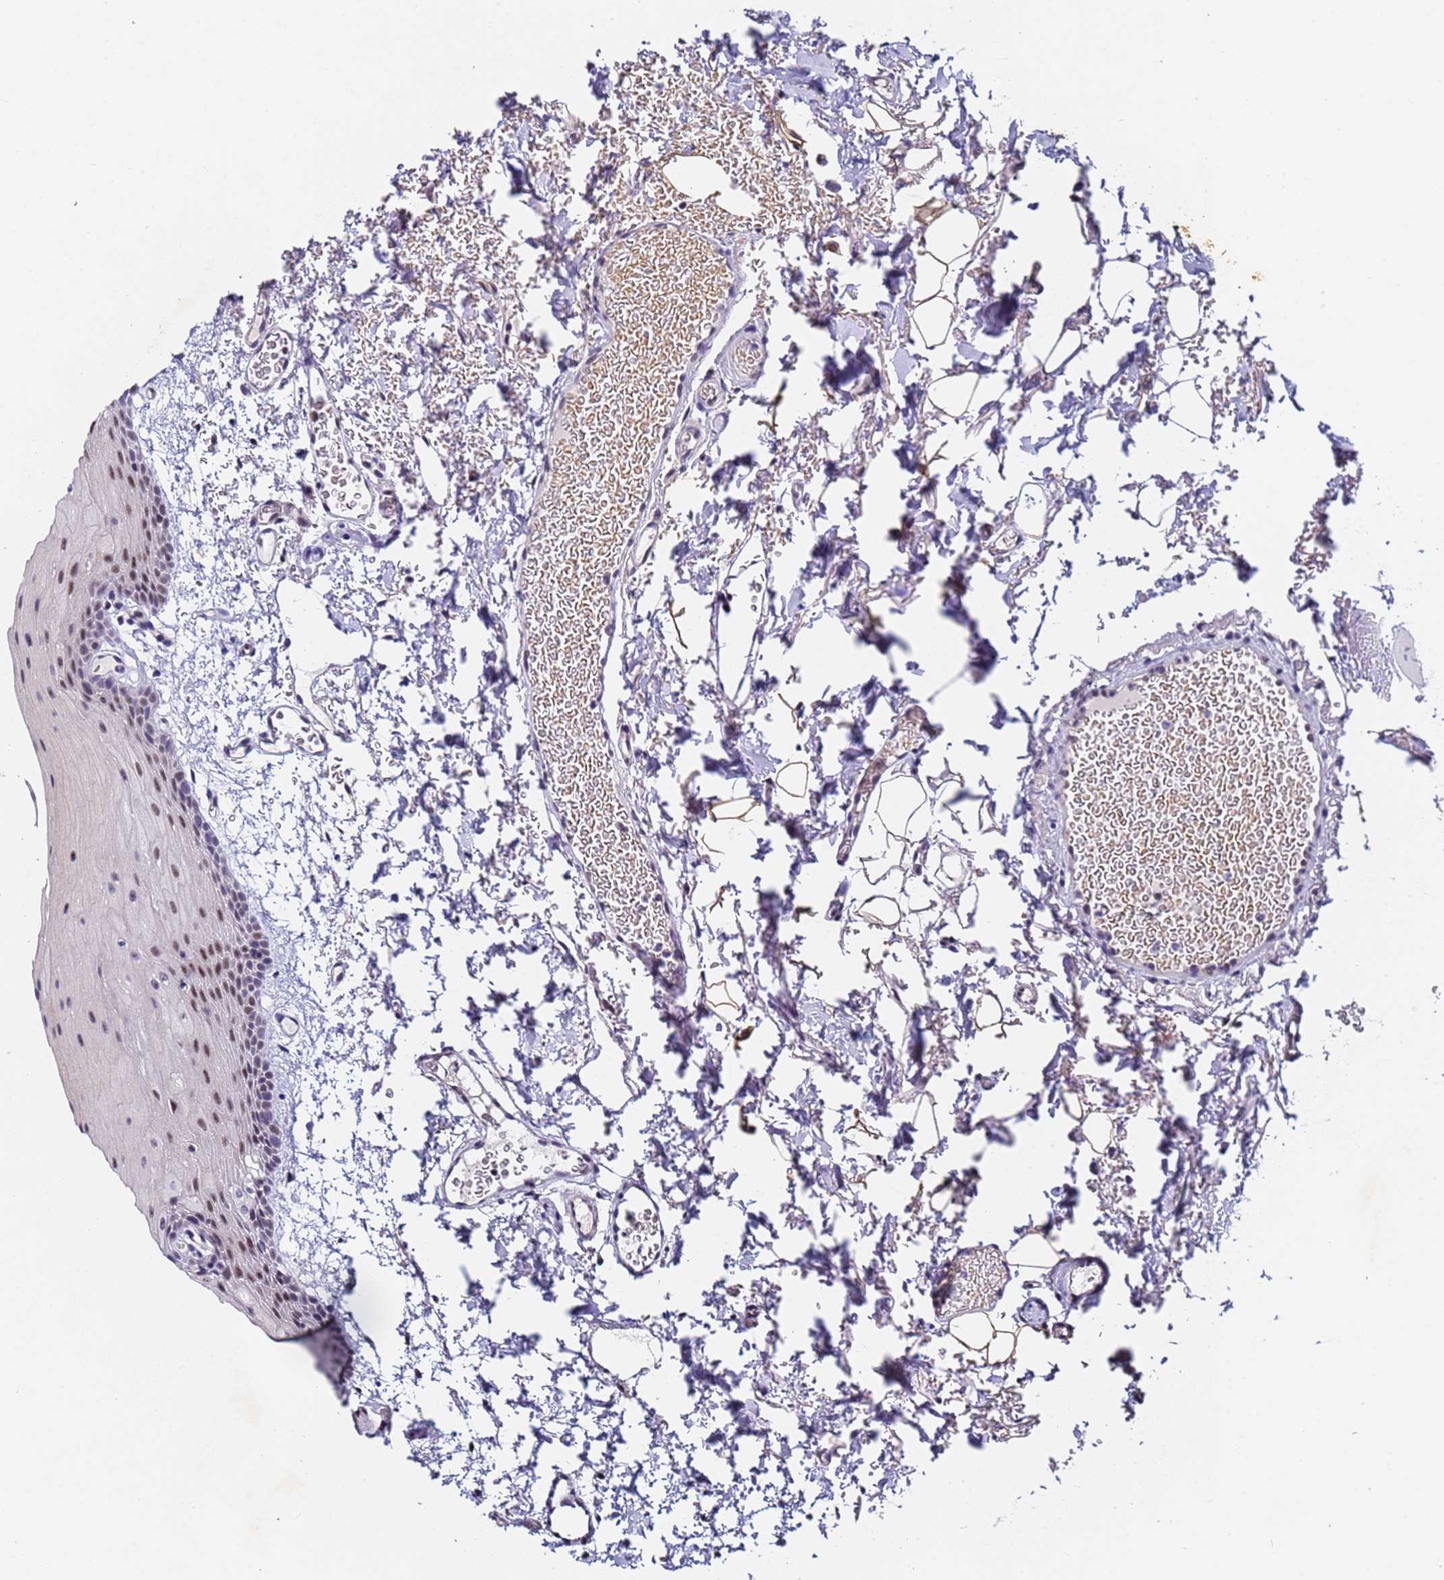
{"staining": {"intensity": "moderate", "quantity": "25%-75%", "location": "nuclear"}, "tissue": "oral mucosa", "cell_type": "Squamous epithelial cells", "image_type": "normal", "snomed": [{"axis": "morphology", "description": "Normal tissue, NOS"}, {"axis": "topography", "description": "Oral tissue"}], "caption": "High-magnification brightfield microscopy of normal oral mucosa stained with DAB (brown) and counterstained with hematoxylin (blue). squamous epithelial cells exhibit moderate nuclear expression is seen in about25%-75% of cells.", "gene": "FNBP4", "patient": {"sex": "female", "age": 70}}